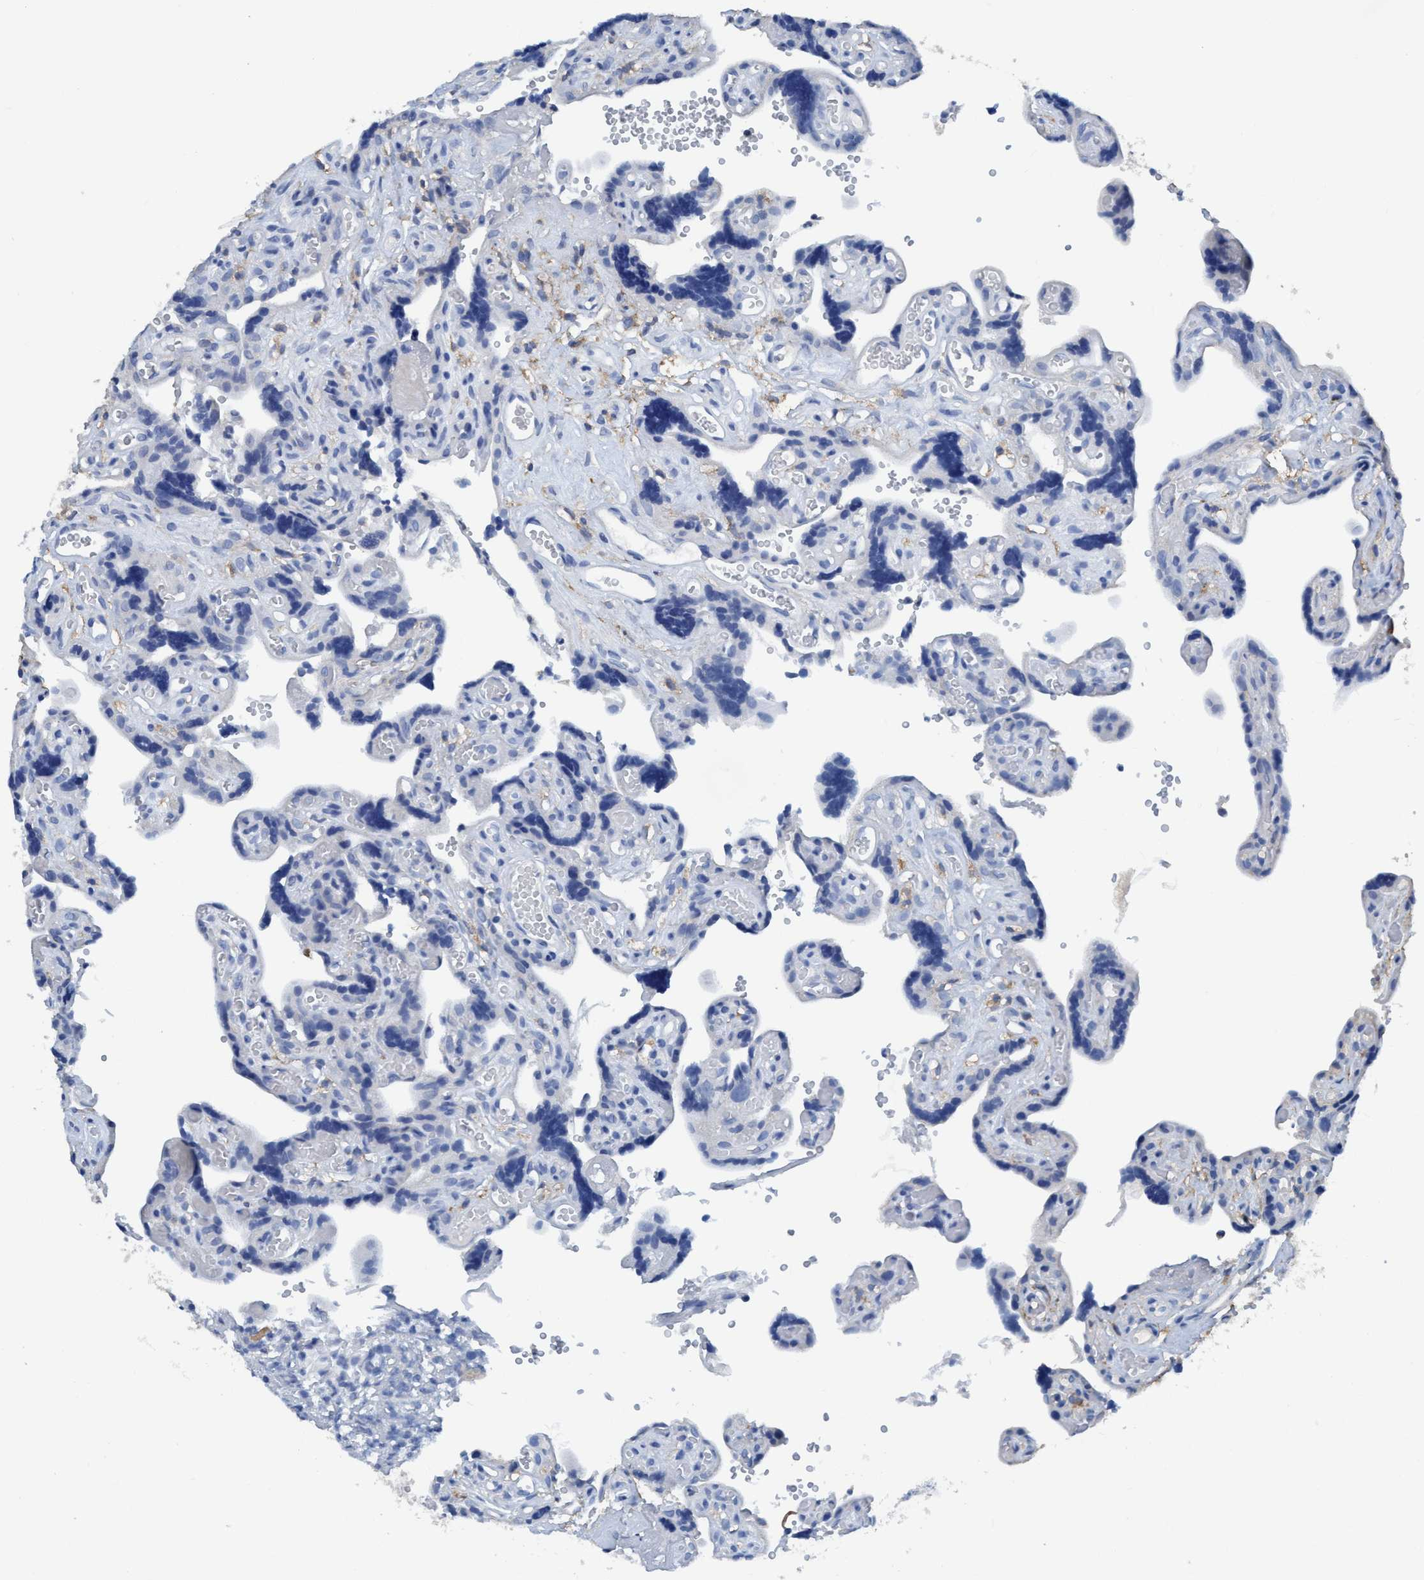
{"staining": {"intensity": "negative", "quantity": "none", "location": "none"}, "tissue": "placenta", "cell_type": "Trophoblastic cells", "image_type": "normal", "snomed": [{"axis": "morphology", "description": "Normal tissue, NOS"}, {"axis": "topography", "description": "Placenta"}], "caption": "Human placenta stained for a protein using immunohistochemistry exhibits no positivity in trophoblastic cells.", "gene": "DNAI1", "patient": {"sex": "female", "age": 30}}